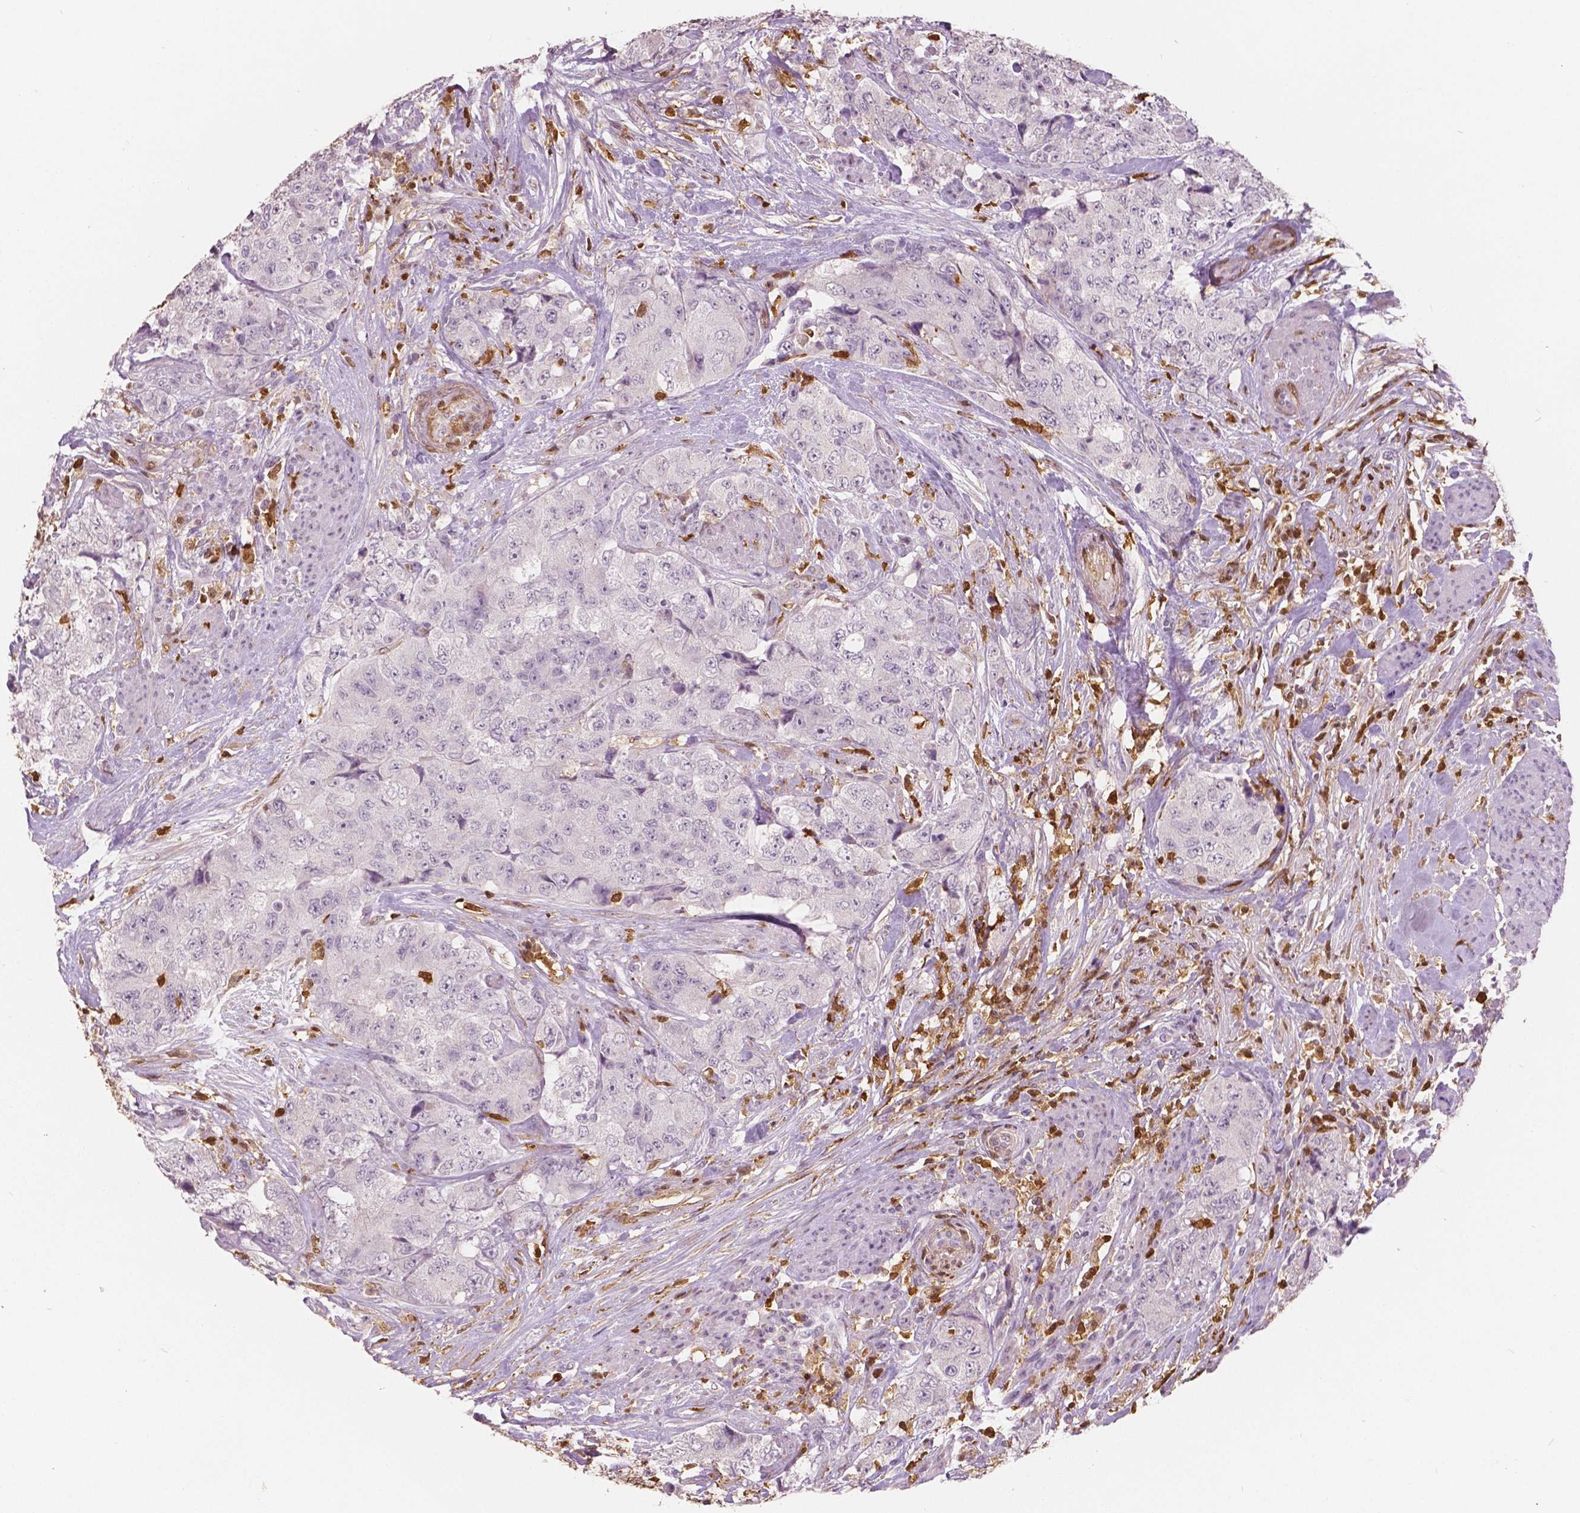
{"staining": {"intensity": "negative", "quantity": "none", "location": "none"}, "tissue": "urothelial cancer", "cell_type": "Tumor cells", "image_type": "cancer", "snomed": [{"axis": "morphology", "description": "Urothelial carcinoma, High grade"}, {"axis": "topography", "description": "Urinary bladder"}], "caption": "An image of urothelial cancer stained for a protein demonstrates no brown staining in tumor cells.", "gene": "S100A4", "patient": {"sex": "female", "age": 78}}